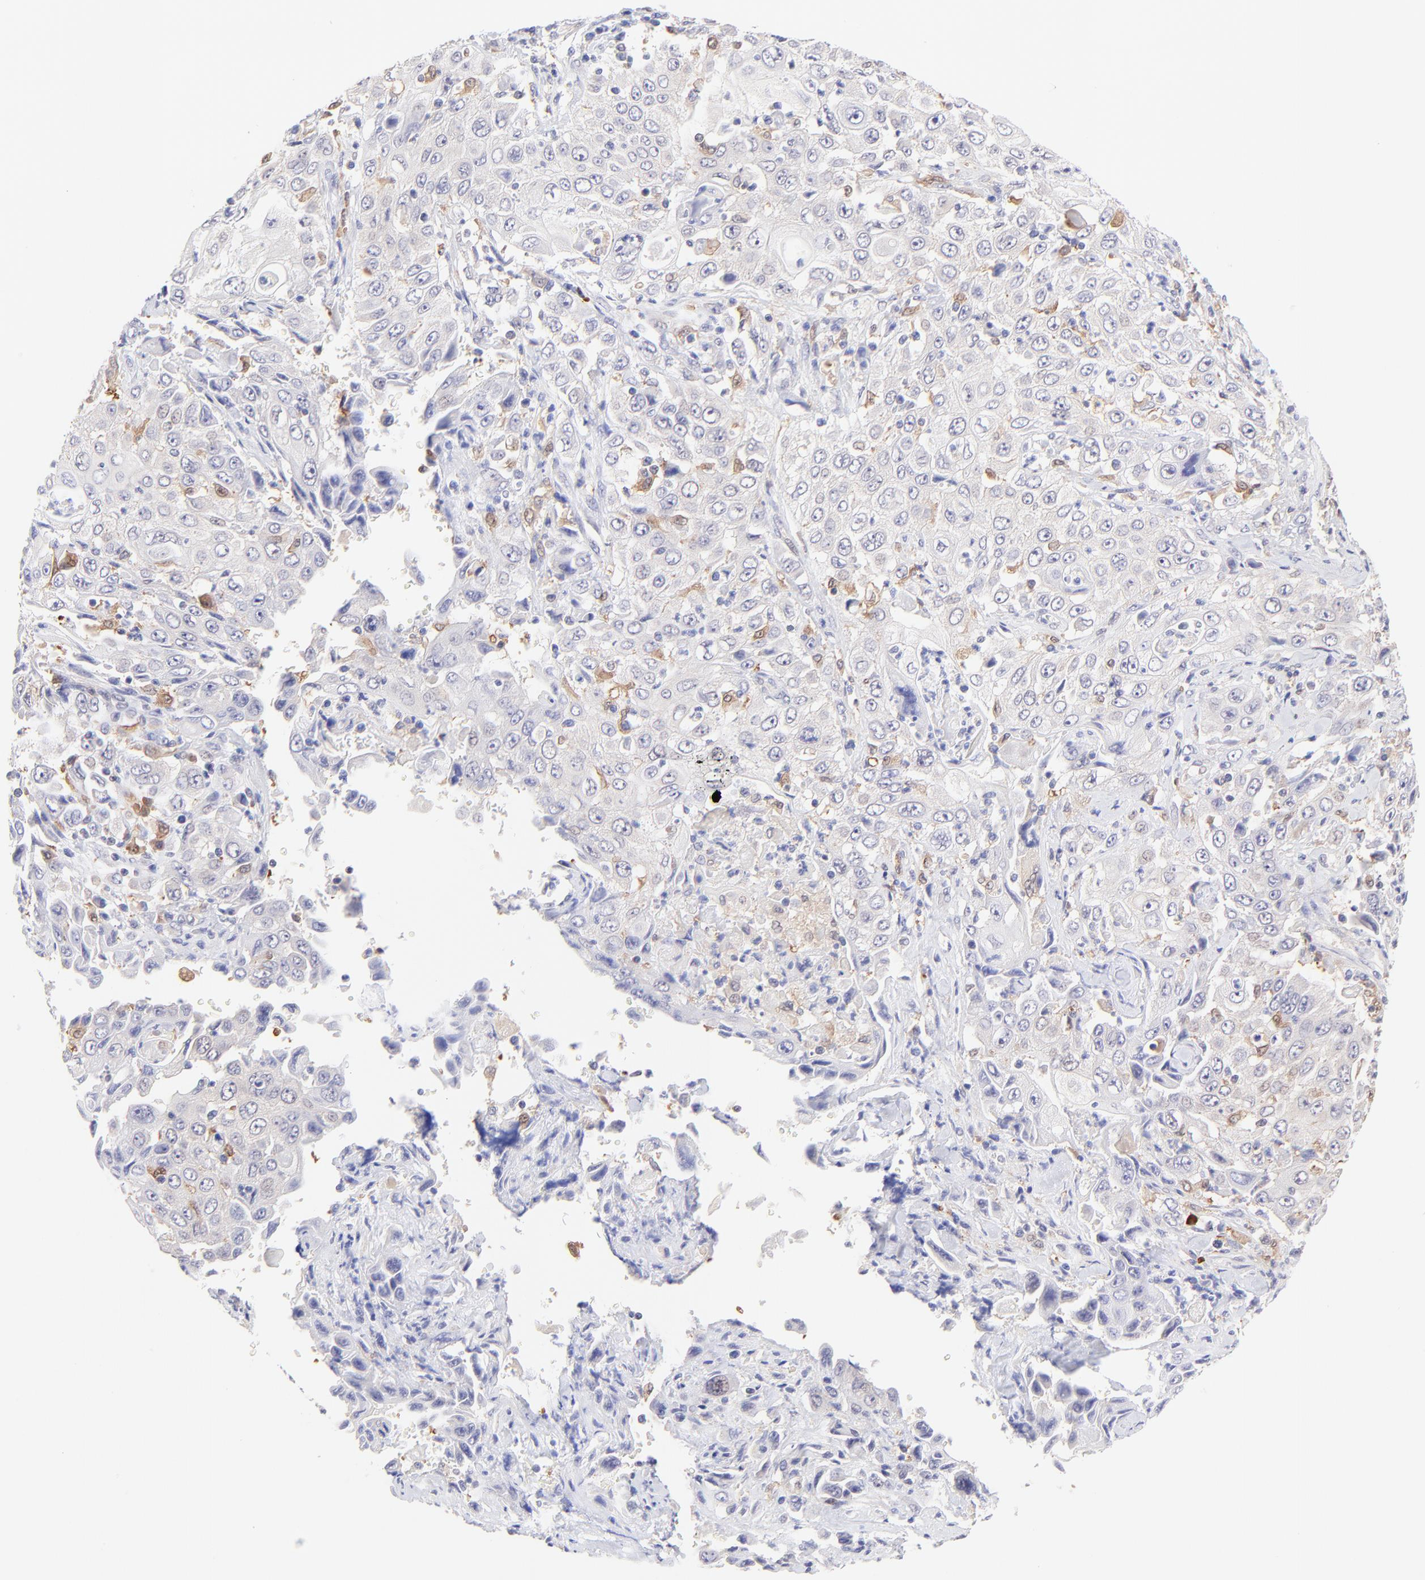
{"staining": {"intensity": "negative", "quantity": "none", "location": "none"}, "tissue": "pancreatic cancer", "cell_type": "Tumor cells", "image_type": "cancer", "snomed": [{"axis": "morphology", "description": "Adenocarcinoma, NOS"}, {"axis": "topography", "description": "Pancreas"}], "caption": "Adenocarcinoma (pancreatic) was stained to show a protein in brown. There is no significant positivity in tumor cells.", "gene": "HYAL1", "patient": {"sex": "male", "age": 70}}